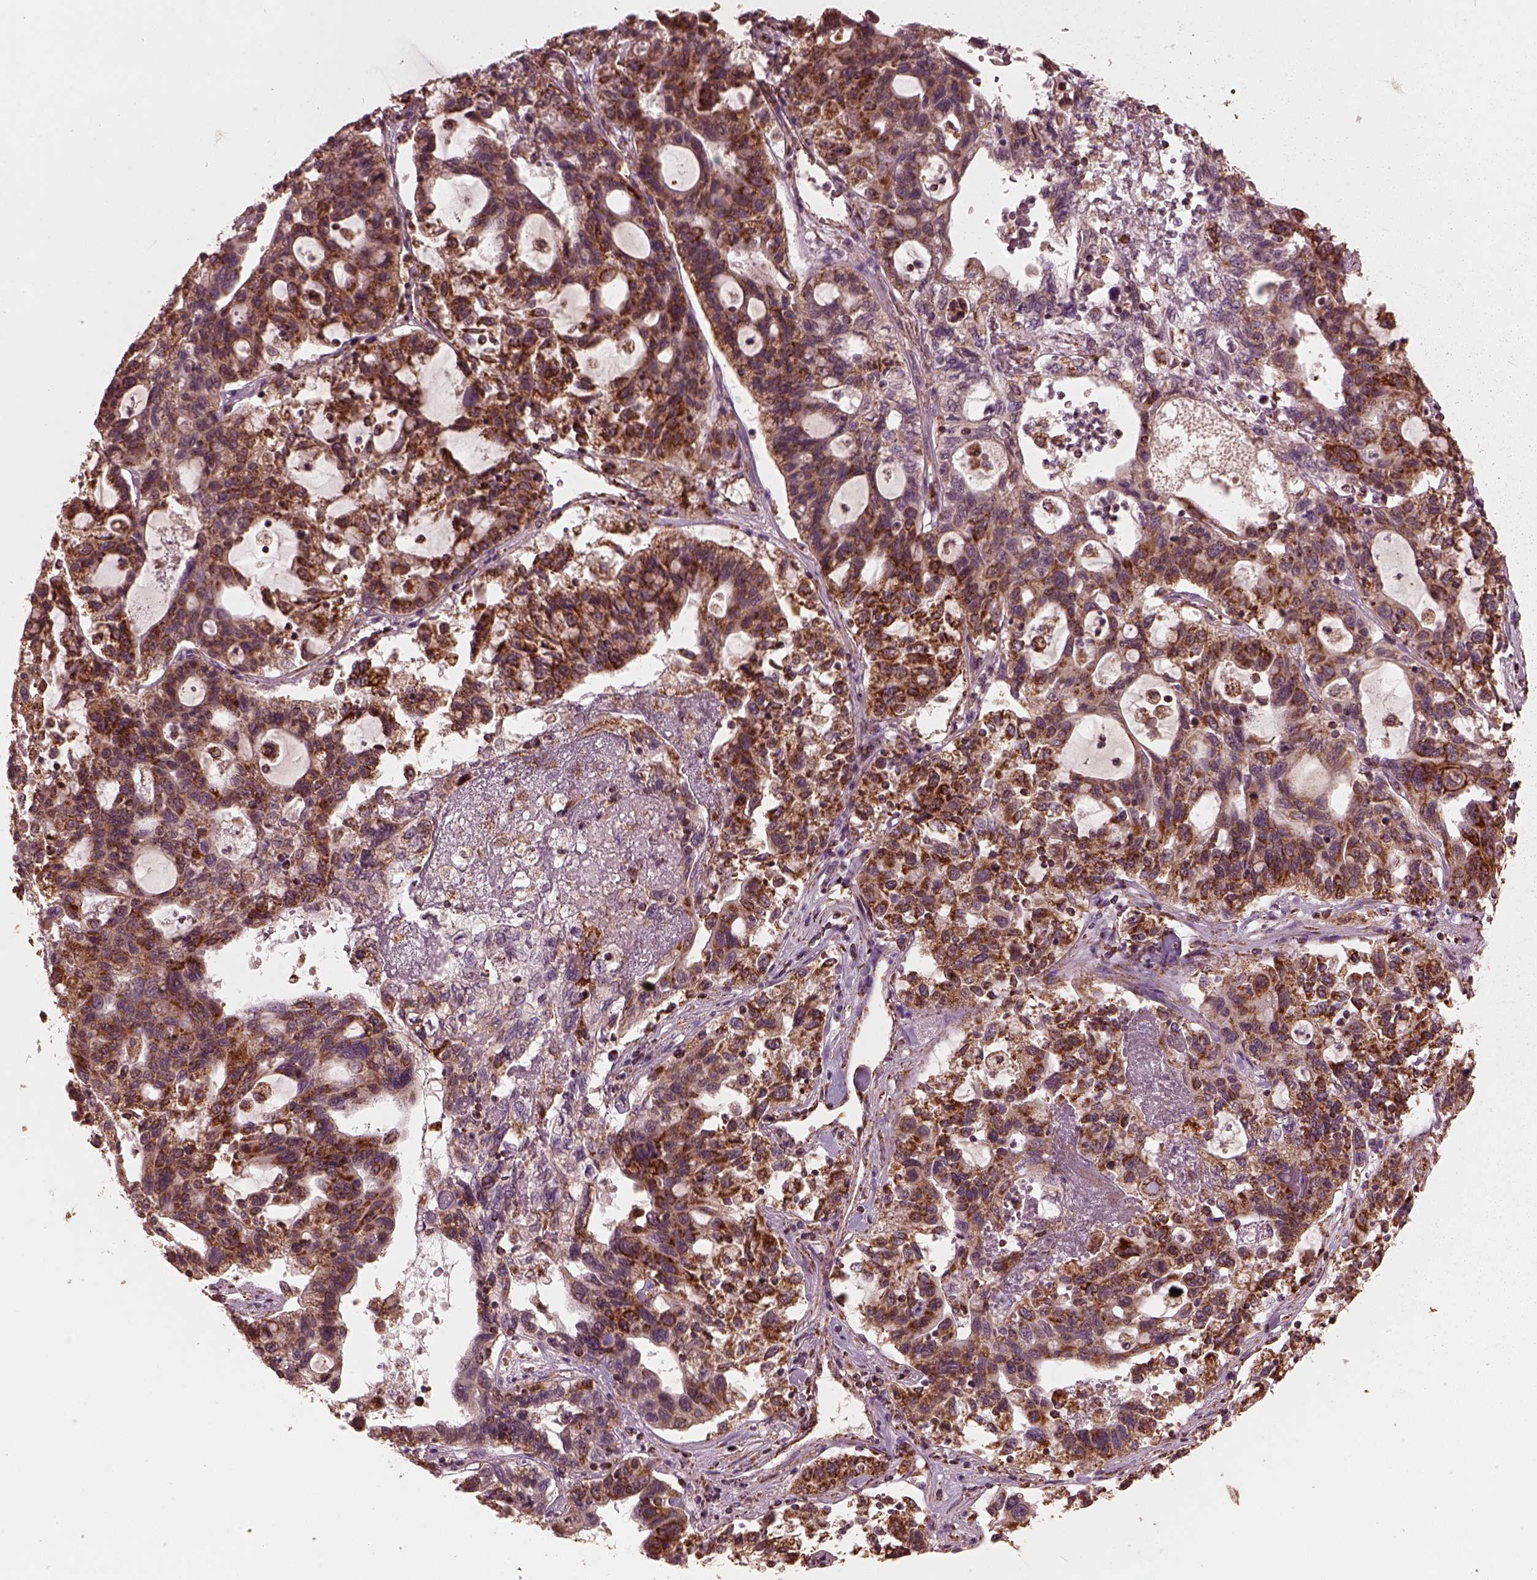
{"staining": {"intensity": "strong", "quantity": ">75%", "location": "cytoplasmic/membranous"}, "tissue": "liver cancer", "cell_type": "Tumor cells", "image_type": "cancer", "snomed": [{"axis": "morphology", "description": "Adenocarcinoma, NOS"}, {"axis": "morphology", "description": "Cholangiocarcinoma"}, {"axis": "topography", "description": "Liver"}], "caption": "Protein expression analysis of human adenocarcinoma (liver) reveals strong cytoplasmic/membranous positivity in approximately >75% of tumor cells.", "gene": "NDUFB10", "patient": {"sex": "male", "age": 64}}